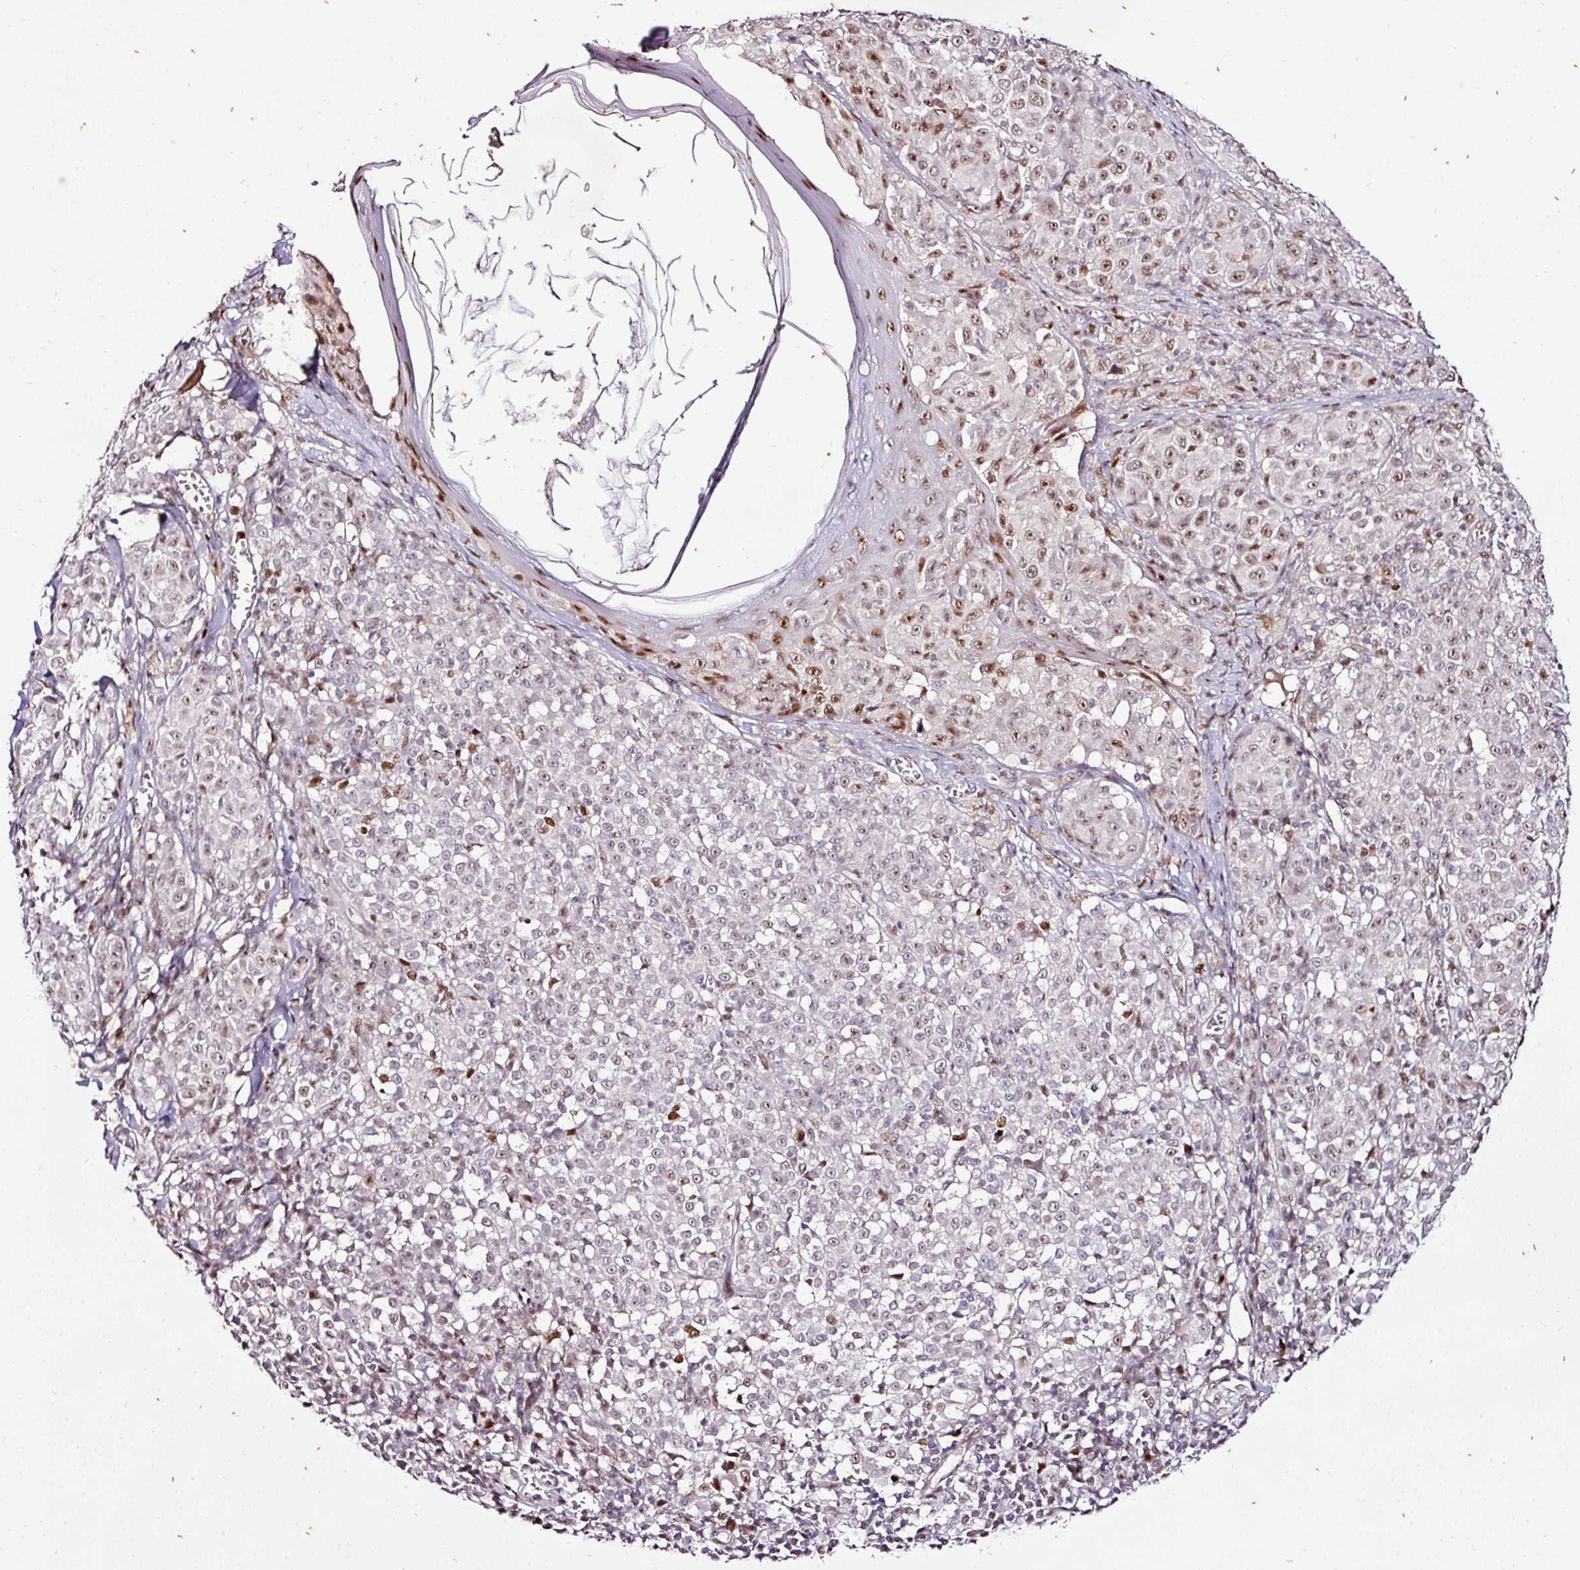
{"staining": {"intensity": "moderate", "quantity": "25%-75%", "location": "nuclear"}, "tissue": "melanoma", "cell_type": "Tumor cells", "image_type": "cancer", "snomed": [{"axis": "morphology", "description": "Malignant melanoma, NOS"}, {"axis": "topography", "description": "Skin"}], "caption": "DAB immunohistochemical staining of human melanoma demonstrates moderate nuclear protein positivity in approximately 25%-75% of tumor cells.", "gene": "KLF16", "patient": {"sex": "female", "age": 43}}